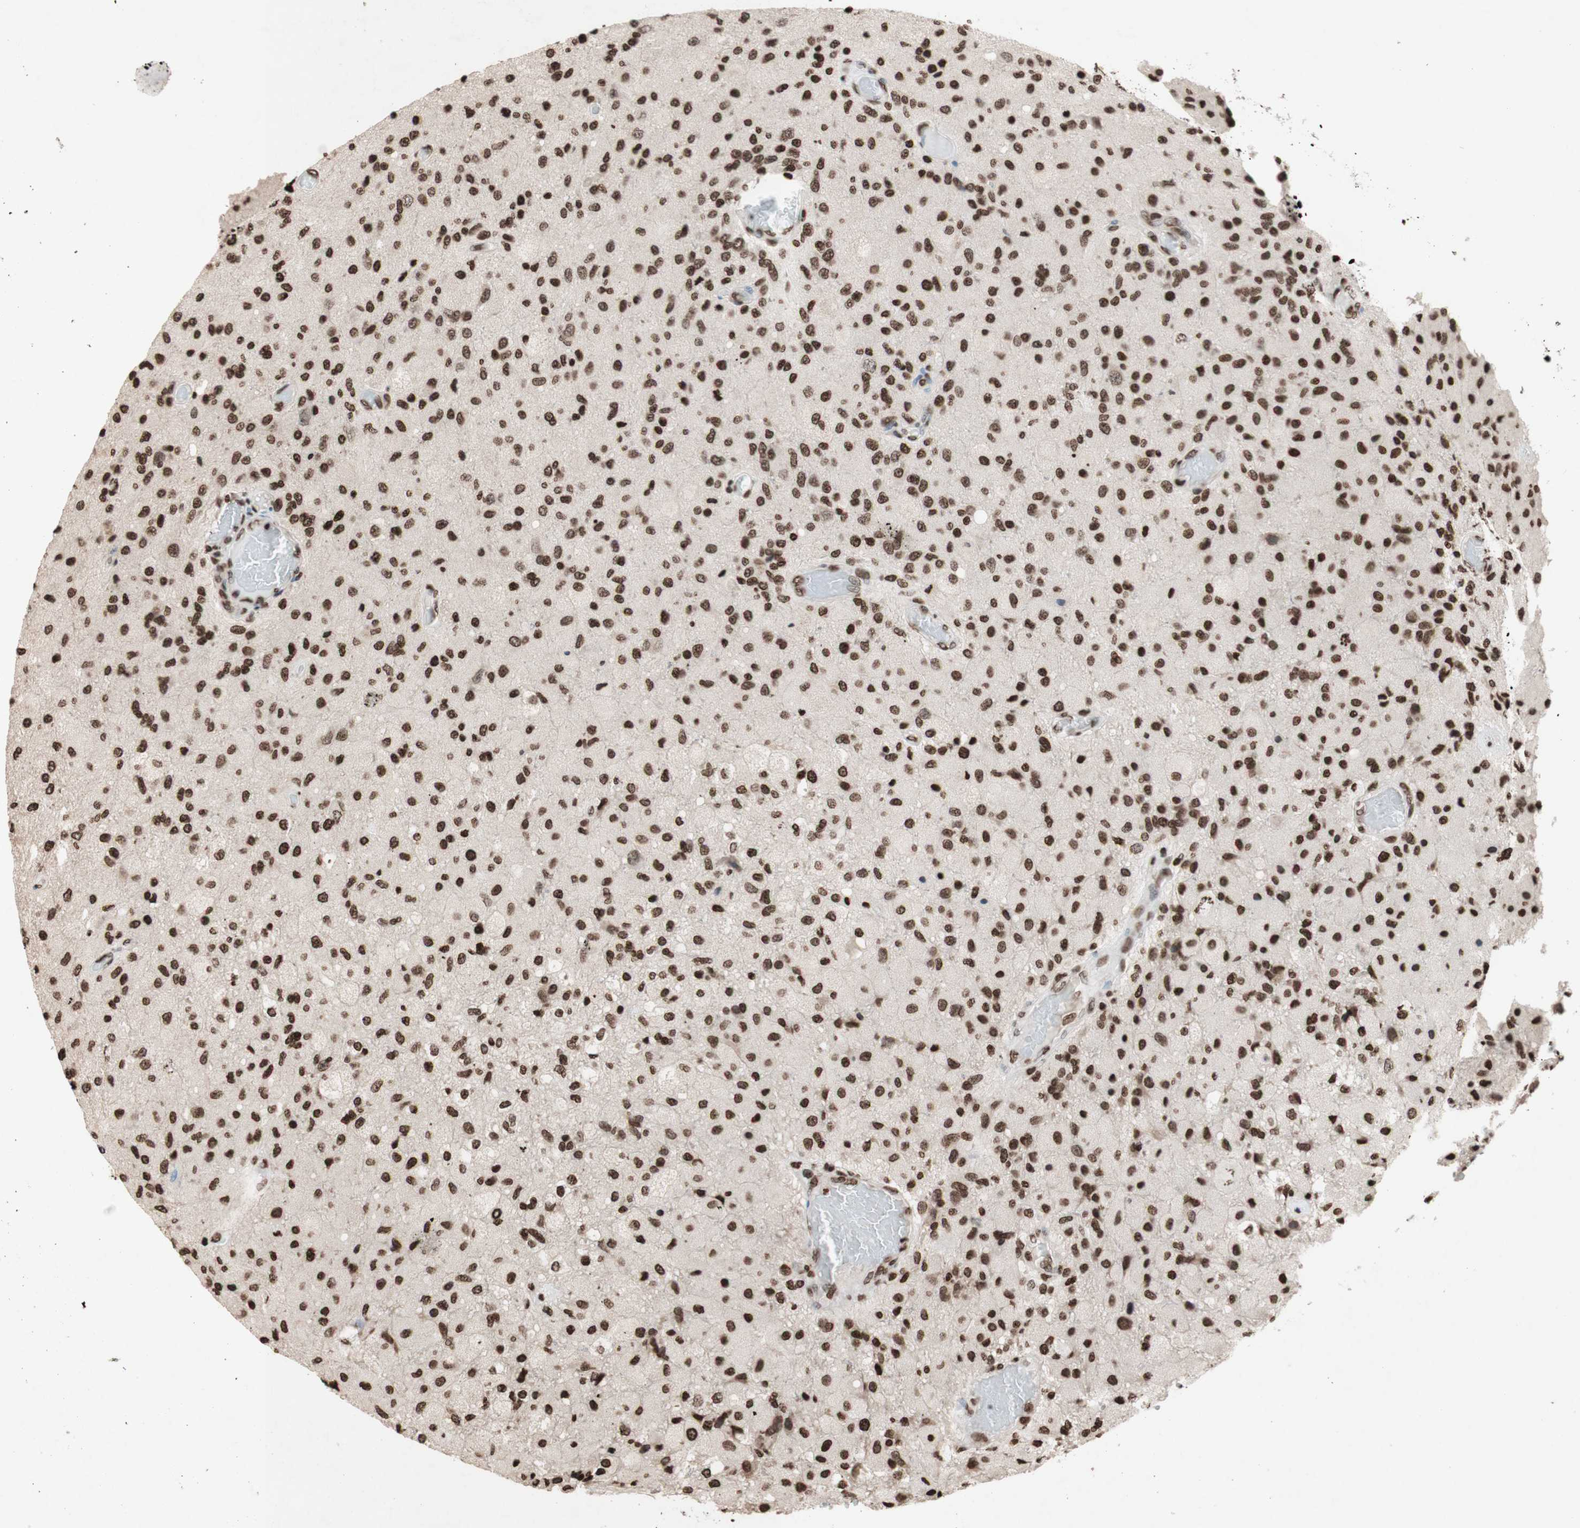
{"staining": {"intensity": "strong", "quantity": ">75%", "location": "nuclear"}, "tissue": "glioma", "cell_type": "Tumor cells", "image_type": "cancer", "snomed": [{"axis": "morphology", "description": "Normal tissue, NOS"}, {"axis": "morphology", "description": "Glioma, malignant, High grade"}, {"axis": "topography", "description": "Cerebral cortex"}], "caption": "An IHC micrograph of tumor tissue is shown. Protein staining in brown labels strong nuclear positivity in malignant high-grade glioma within tumor cells. (IHC, brightfield microscopy, high magnification).", "gene": "NCOA3", "patient": {"sex": "male", "age": 77}}